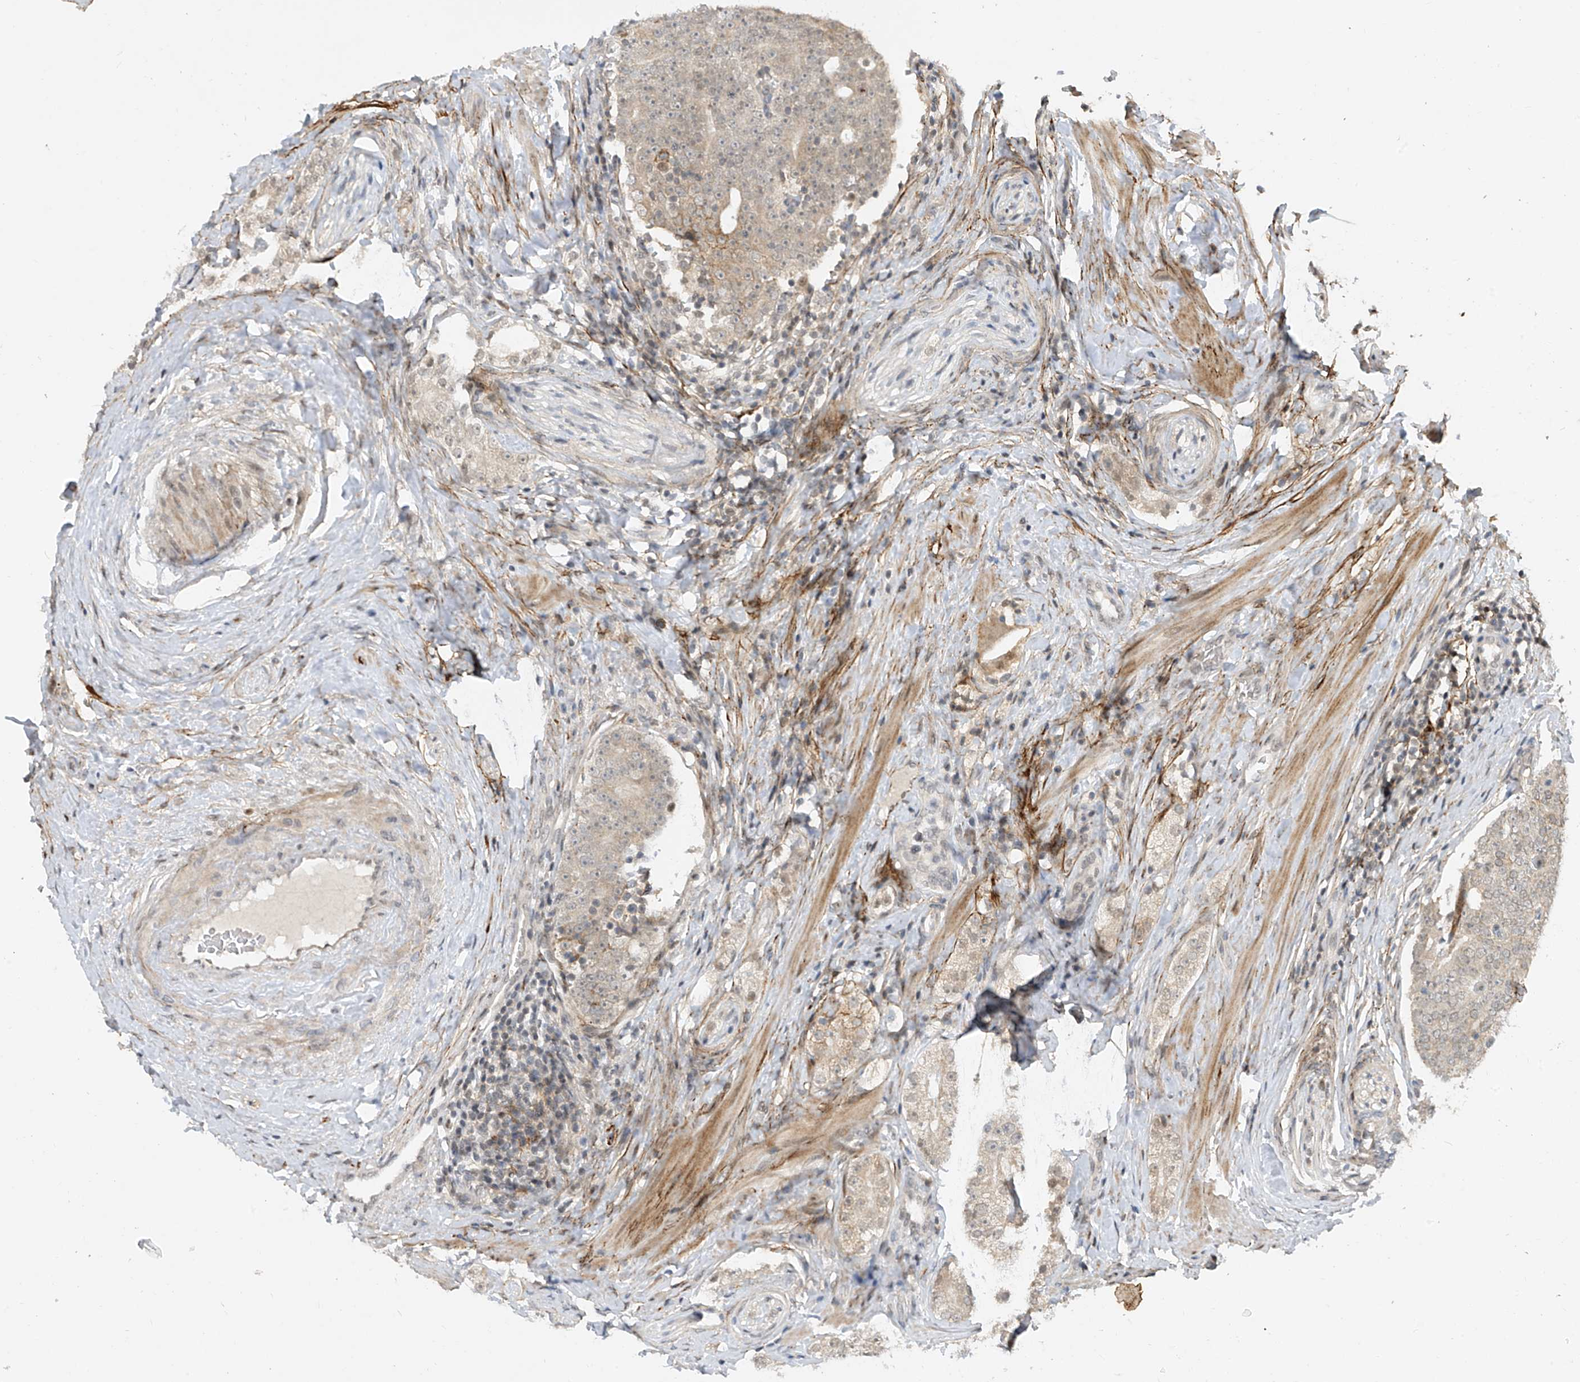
{"staining": {"intensity": "weak", "quantity": "<25%", "location": "cytoplasmic/membranous"}, "tissue": "prostate cancer", "cell_type": "Tumor cells", "image_type": "cancer", "snomed": [{"axis": "morphology", "description": "Adenocarcinoma, High grade"}, {"axis": "topography", "description": "Prostate"}], "caption": "Prostate high-grade adenocarcinoma was stained to show a protein in brown. There is no significant staining in tumor cells.", "gene": "LAGE3", "patient": {"sex": "male", "age": 56}}